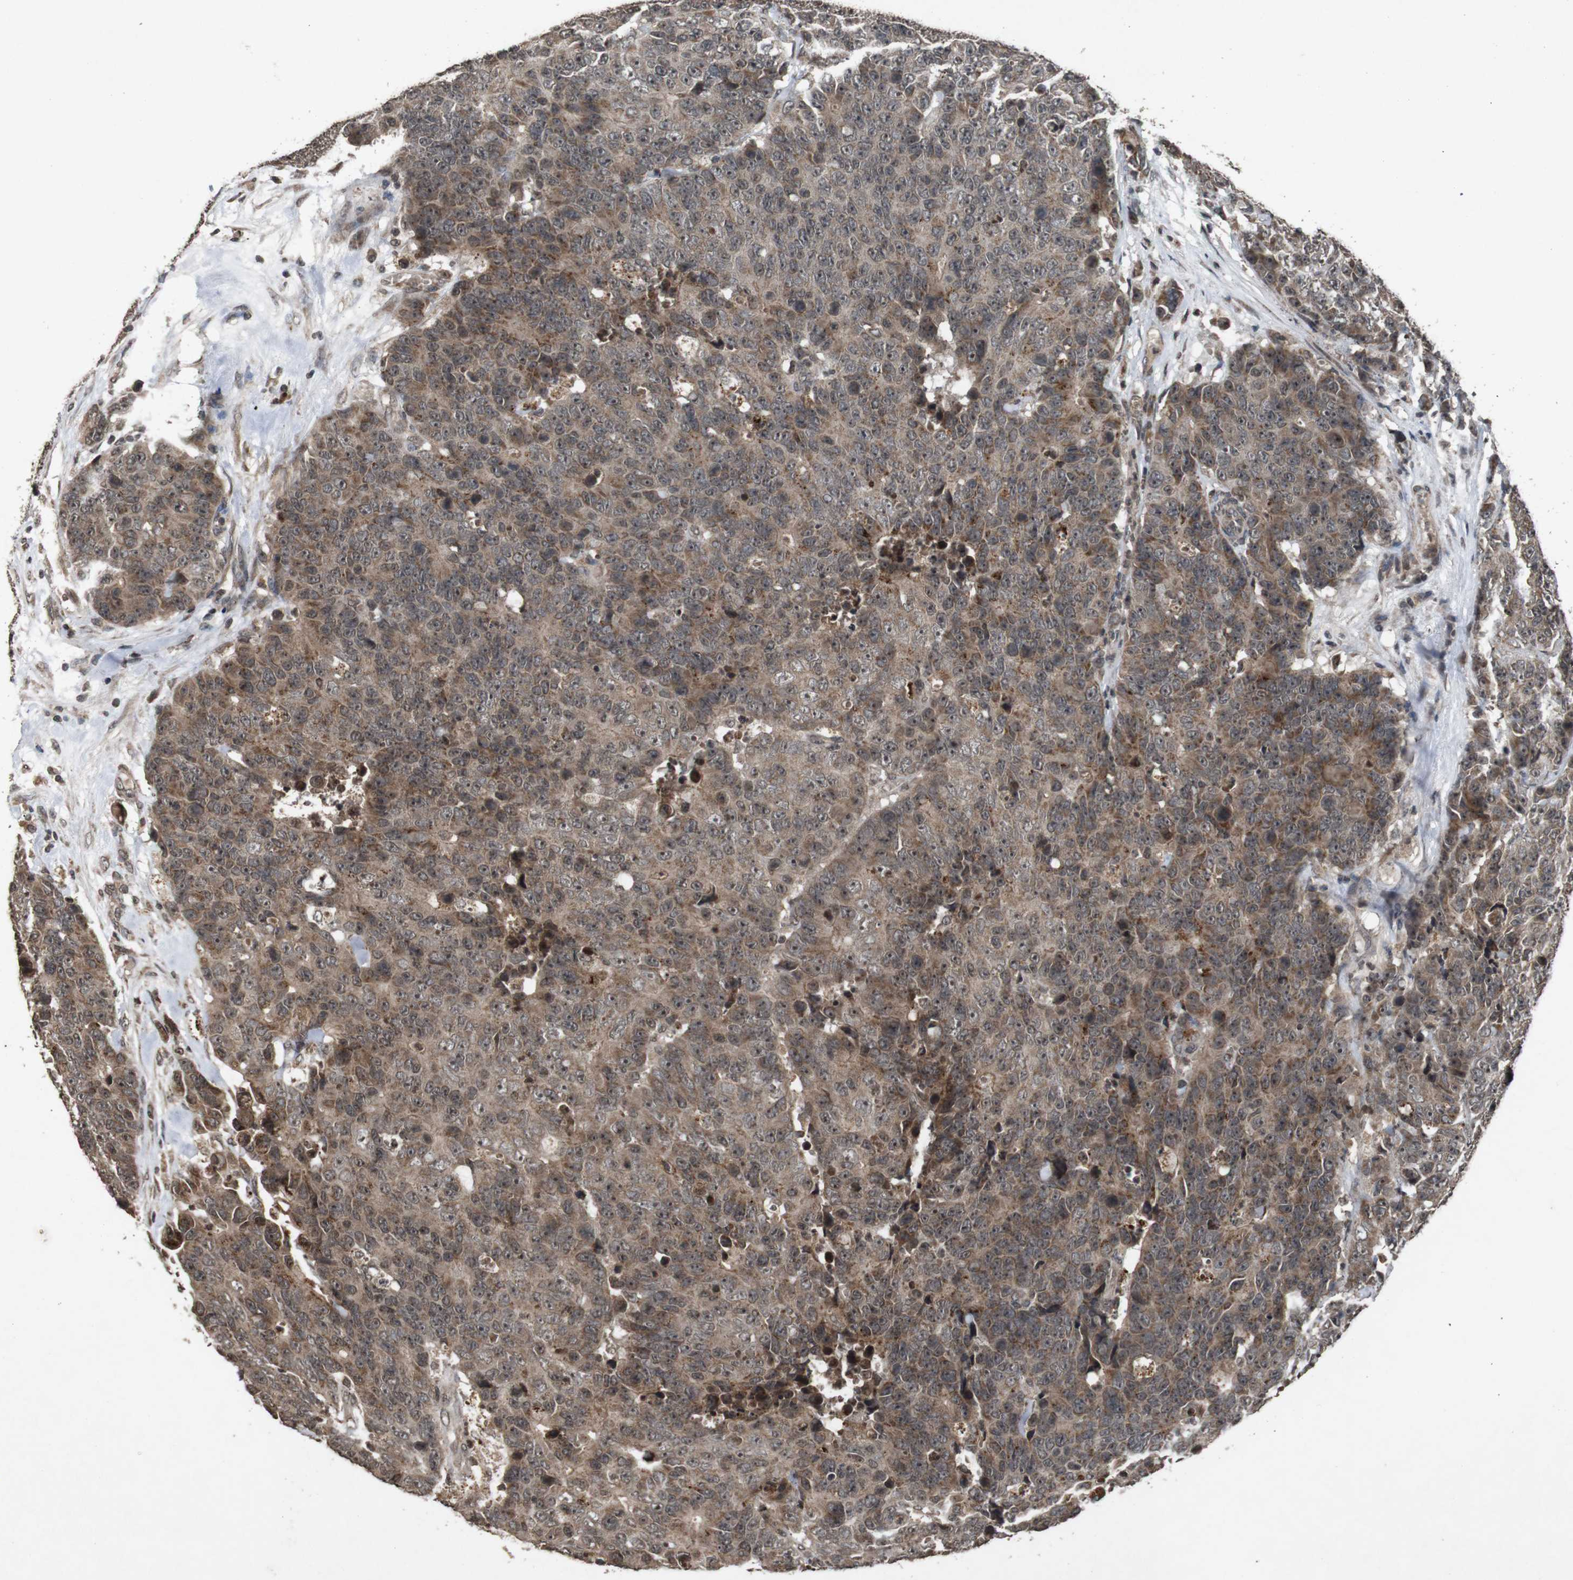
{"staining": {"intensity": "moderate", "quantity": "25%-75%", "location": "cytoplasmic/membranous,nuclear"}, "tissue": "colorectal cancer", "cell_type": "Tumor cells", "image_type": "cancer", "snomed": [{"axis": "morphology", "description": "Adenocarcinoma, NOS"}, {"axis": "topography", "description": "Colon"}], "caption": "Colorectal adenocarcinoma stained with a protein marker displays moderate staining in tumor cells.", "gene": "SORL1", "patient": {"sex": "female", "age": 86}}